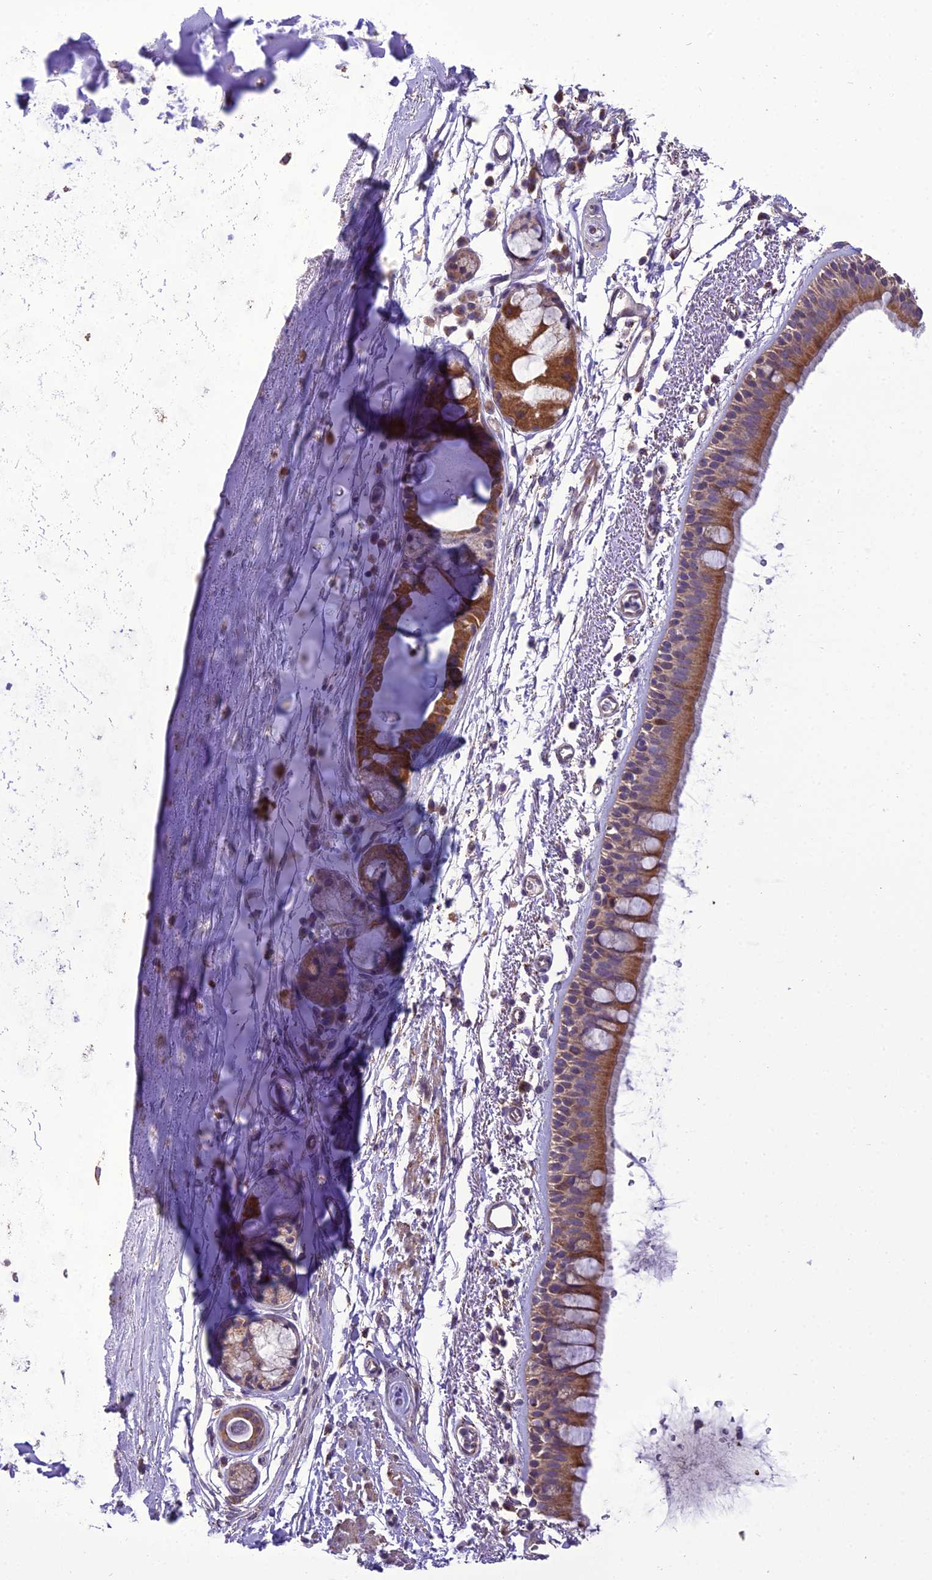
{"staining": {"intensity": "moderate", "quantity": ">75%", "location": "cytoplasmic/membranous"}, "tissue": "bronchus", "cell_type": "Respiratory epithelial cells", "image_type": "normal", "snomed": [{"axis": "morphology", "description": "Normal tissue, NOS"}, {"axis": "topography", "description": "Lymph node"}, {"axis": "topography", "description": "Bronchus"}], "caption": "DAB (3,3'-diaminobenzidine) immunohistochemical staining of unremarkable human bronchus reveals moderate cytoplasmic/membranous protein expression in approximately >75% of respiratory epithelial cells.", "gene": "ENSG00000260272", "patient": {"sex": "female", "age": 70}}